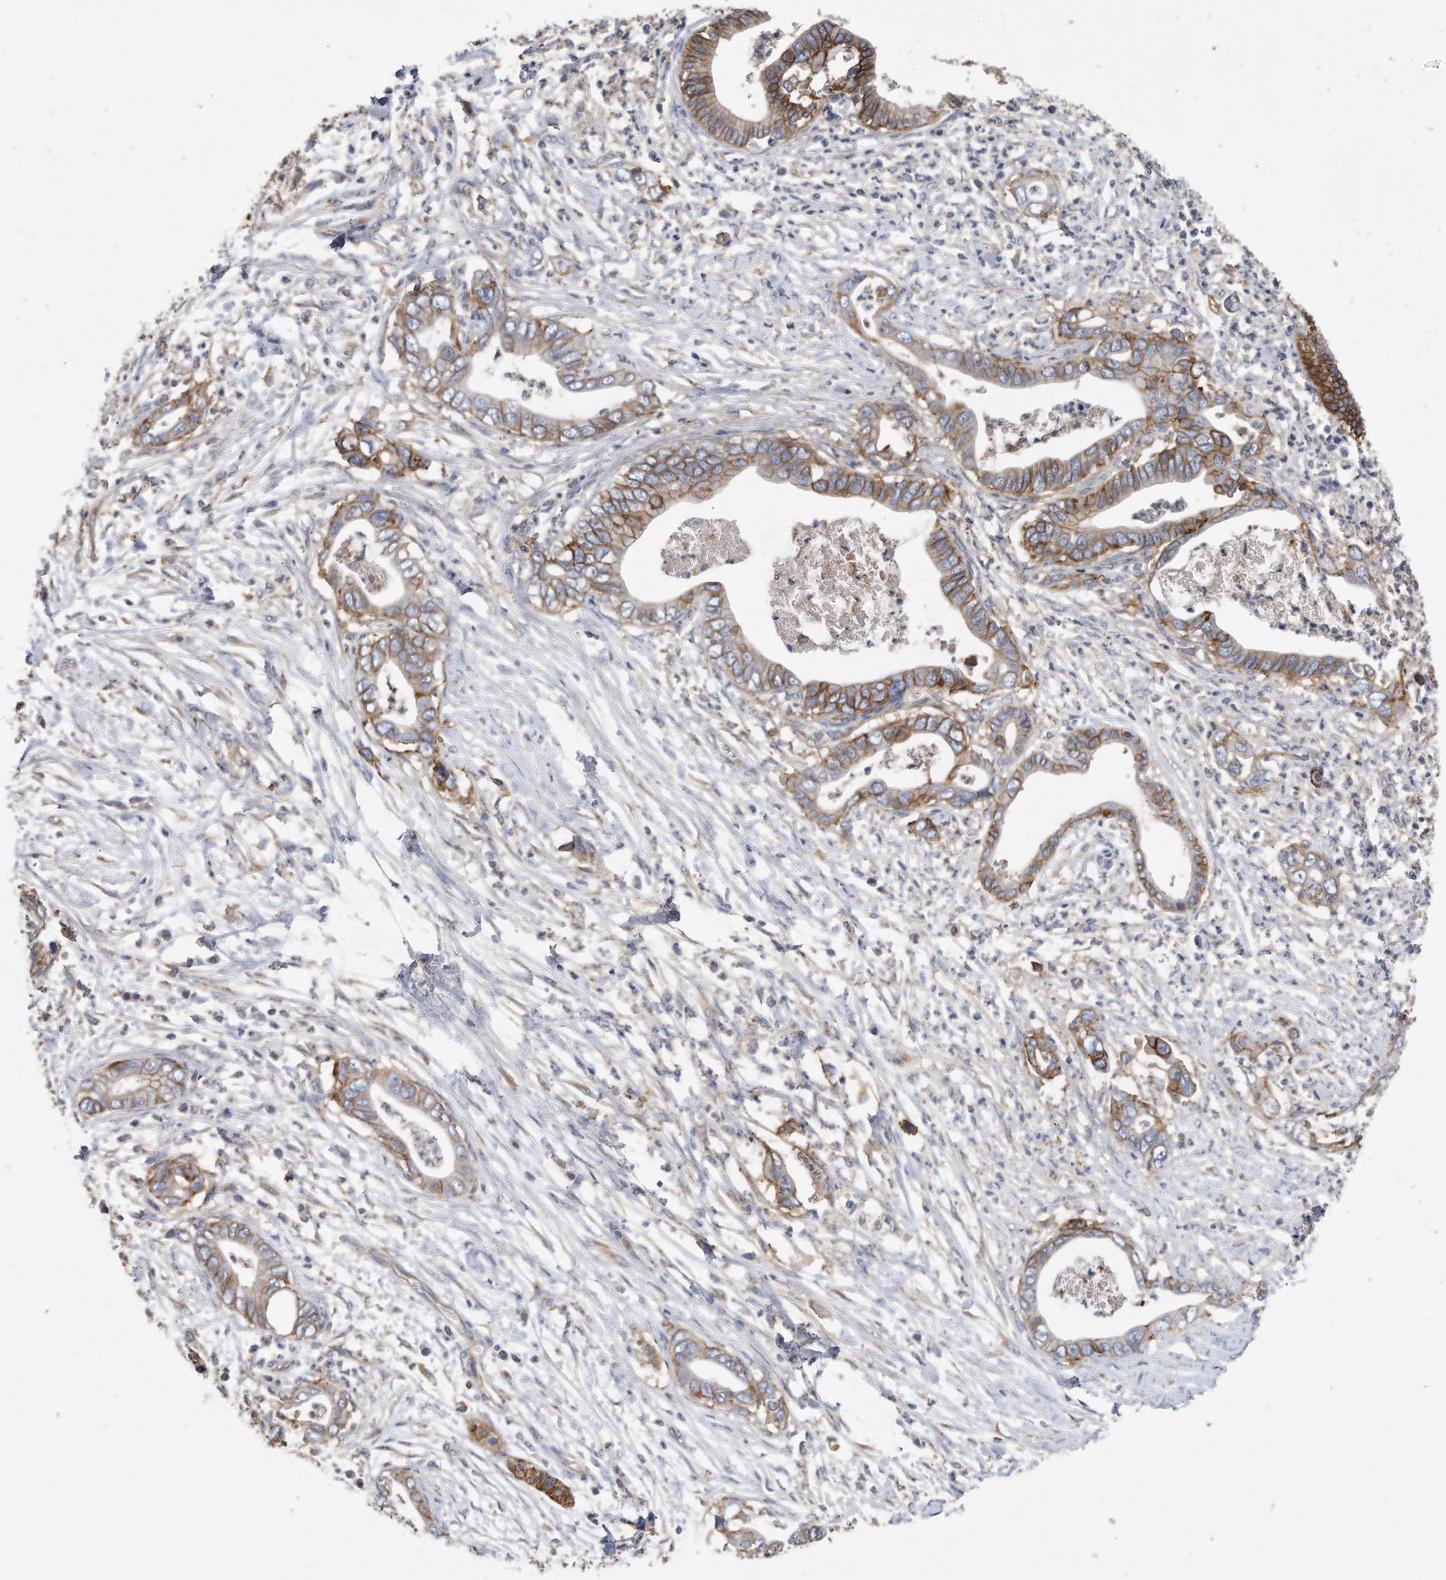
{"staining": {"intensity": "moderate", "quantity": ">75%", "location": "cytoplasmic/membranous"}, "tissue": "pancreatic cancer", "cell_type": "Tumor cells", "image_type": "cancer", "snomed": [{"axis": "morphology", "description": "Adenocarcinoma, NOS"}, {"axis": "topography", "description": "Pancreas"}], "caption": "Immunohistochemistry (IHC) of human pancreatic cancer reveals medium levels of moderate cytoplasmic/membranous staining in about >75% of tumor cells. (IHC, brightfield microscopy, high magnification).", "gene": "CDCP1", "patient": {"sex": "male", "age": 75}}